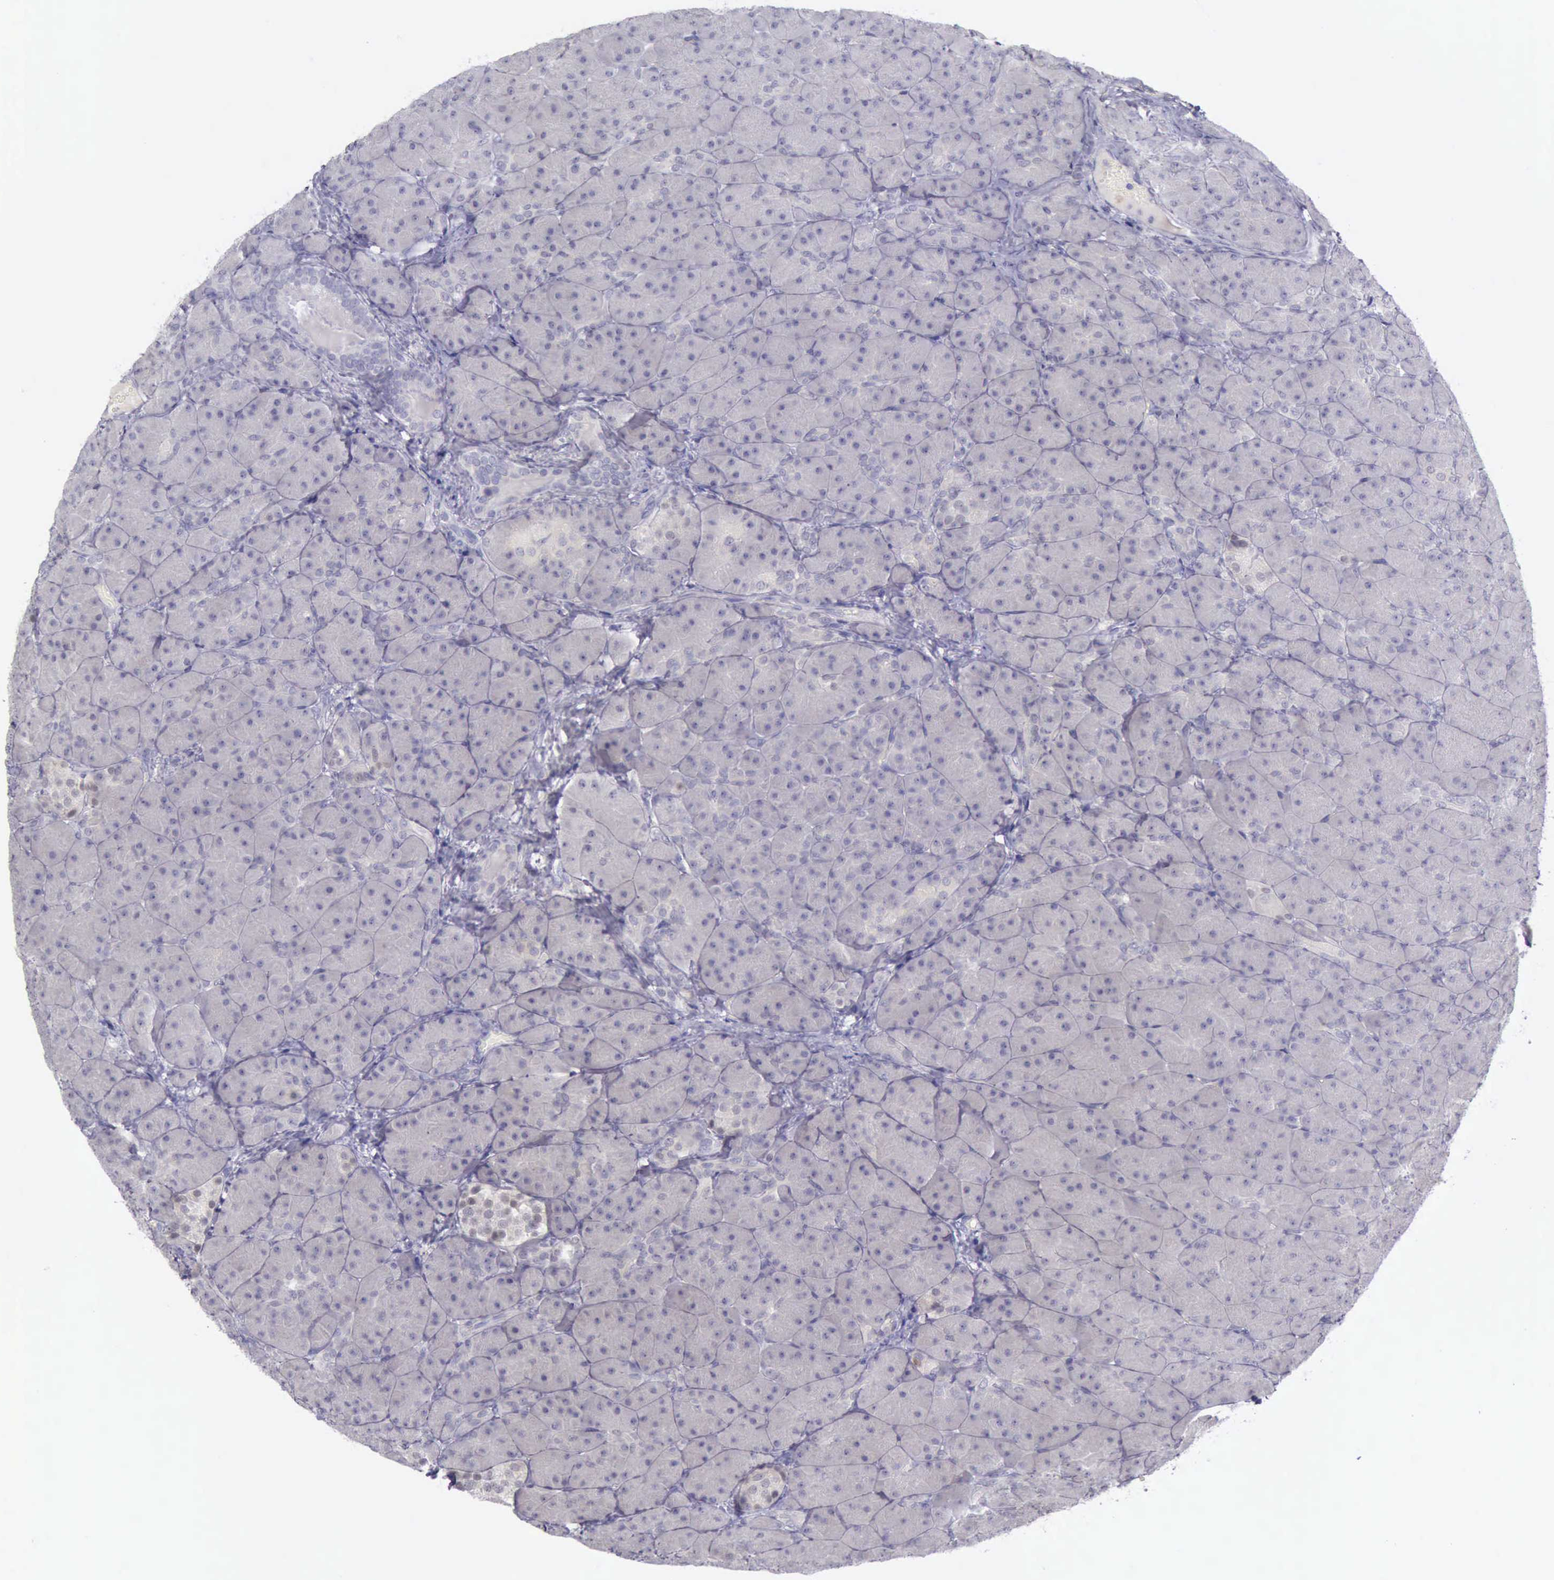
{"staining": {"intensity": "negative", "quantity": "none", "location": "none"}, "tissue": "pancreas", "cell_type": "Exocrine glandular cells", "image_type": "normal", "snomed": [{"axis": "morphology", "description": "Normal tissue, NOS"}, {"axis": "topography", "description": "Pancreas"}], "caption": "Immunohistochemistry (IHC) photomicrograph of normal pancreas: pancreas stained with DAB reveals no significant protein positivity in exocrine glandular cells.", "gene": "ARNT2", "patient": {"sex": "male", "age": 66}}